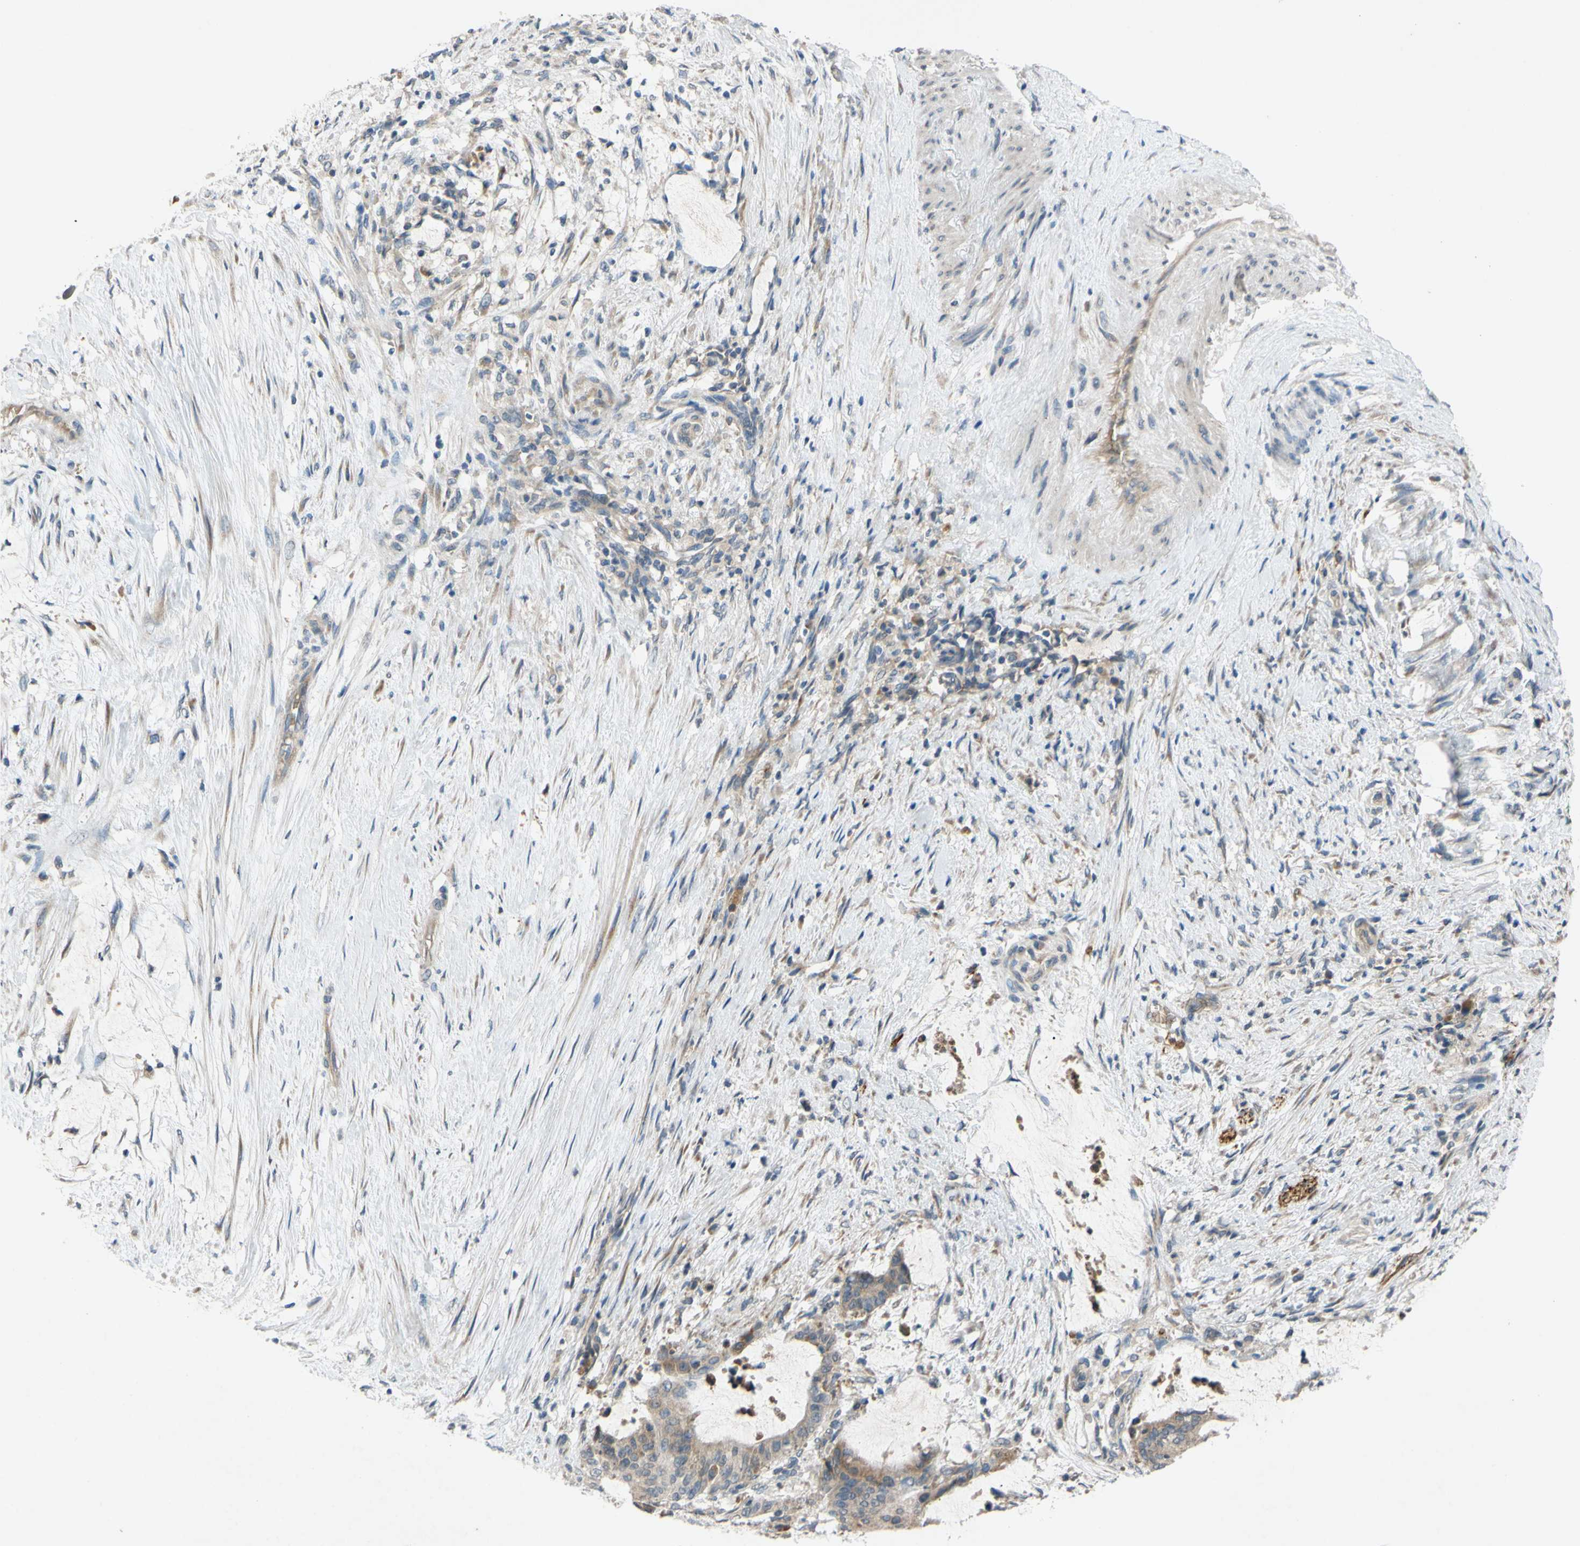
{"staining": {"intensity": "moderate", "quantity": ">75%", "location": "cytoplasmic/membranous"}, "tissue": "liver cancer", "cell_type": "Tumor cells", "image_type": "cancer", "snomed": [{"axis": "morphology", "description": "Cholangiocarcinoma"}, {"axis": "topography", "description": "Liver"}], "caption": "A brown stain shows moderate cytoplasmic/membranous expression of a protein in liver cholangiocarcinoma tumor cells.", "gene": "ADD2", "patient": {"sex": "female", "age": 73}}